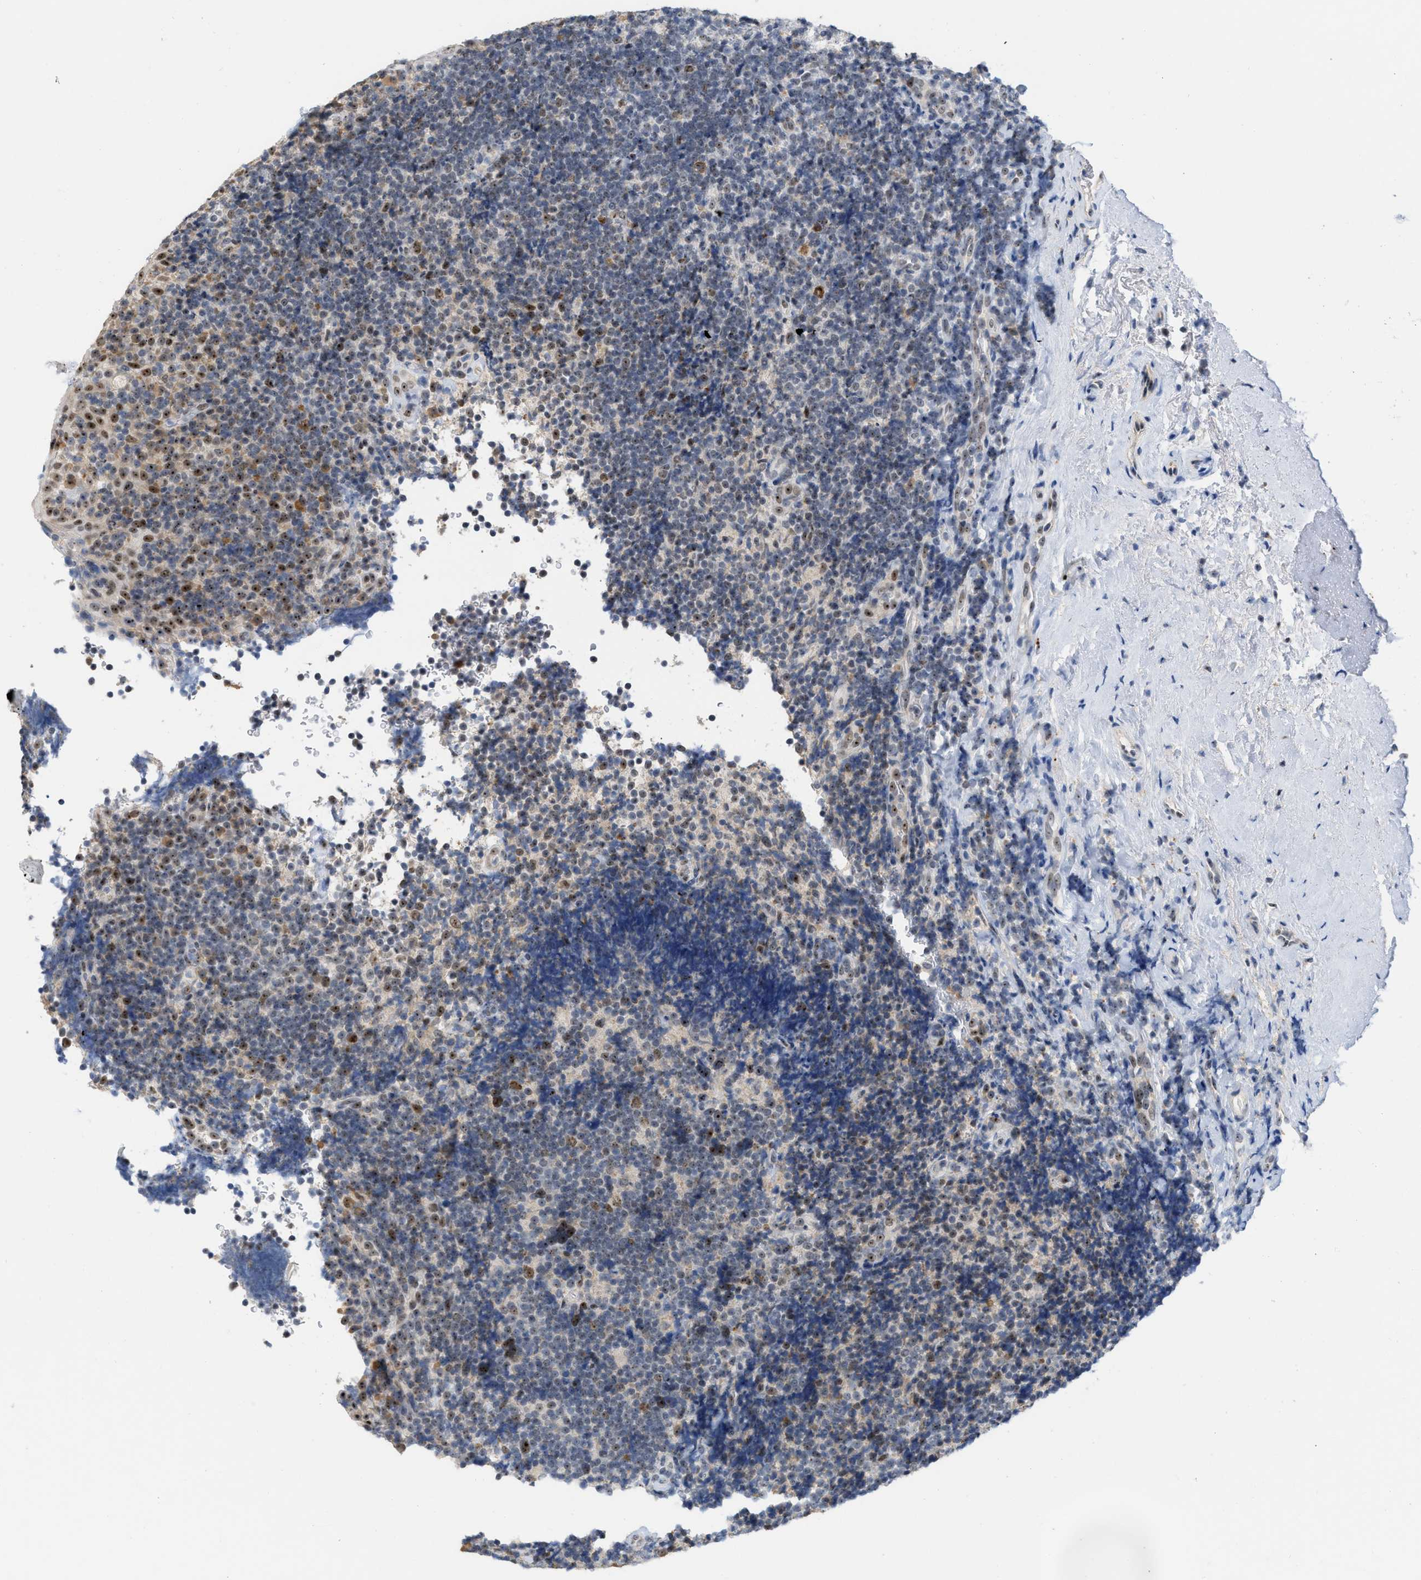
{"staining": {"intensity": "moderate", "quantity": "25%-75%", "location": "nuclear"}, "tissue": "tonsil", "cell_type": "Germinal center cells", "image_type": "normal", "snomed": [{"axis": "morphology", "description": "Normal tissue, NOS"}, {"axis": "topography", "description": "Tonsil"}], "caption": "Tonsil stained for a protein (brown) exhibits moderate nuclear positive staining in about 25%-75% of germinal center cells.", "gene": "ELAC2", "patient": {"sex": "male", "age": 37}}